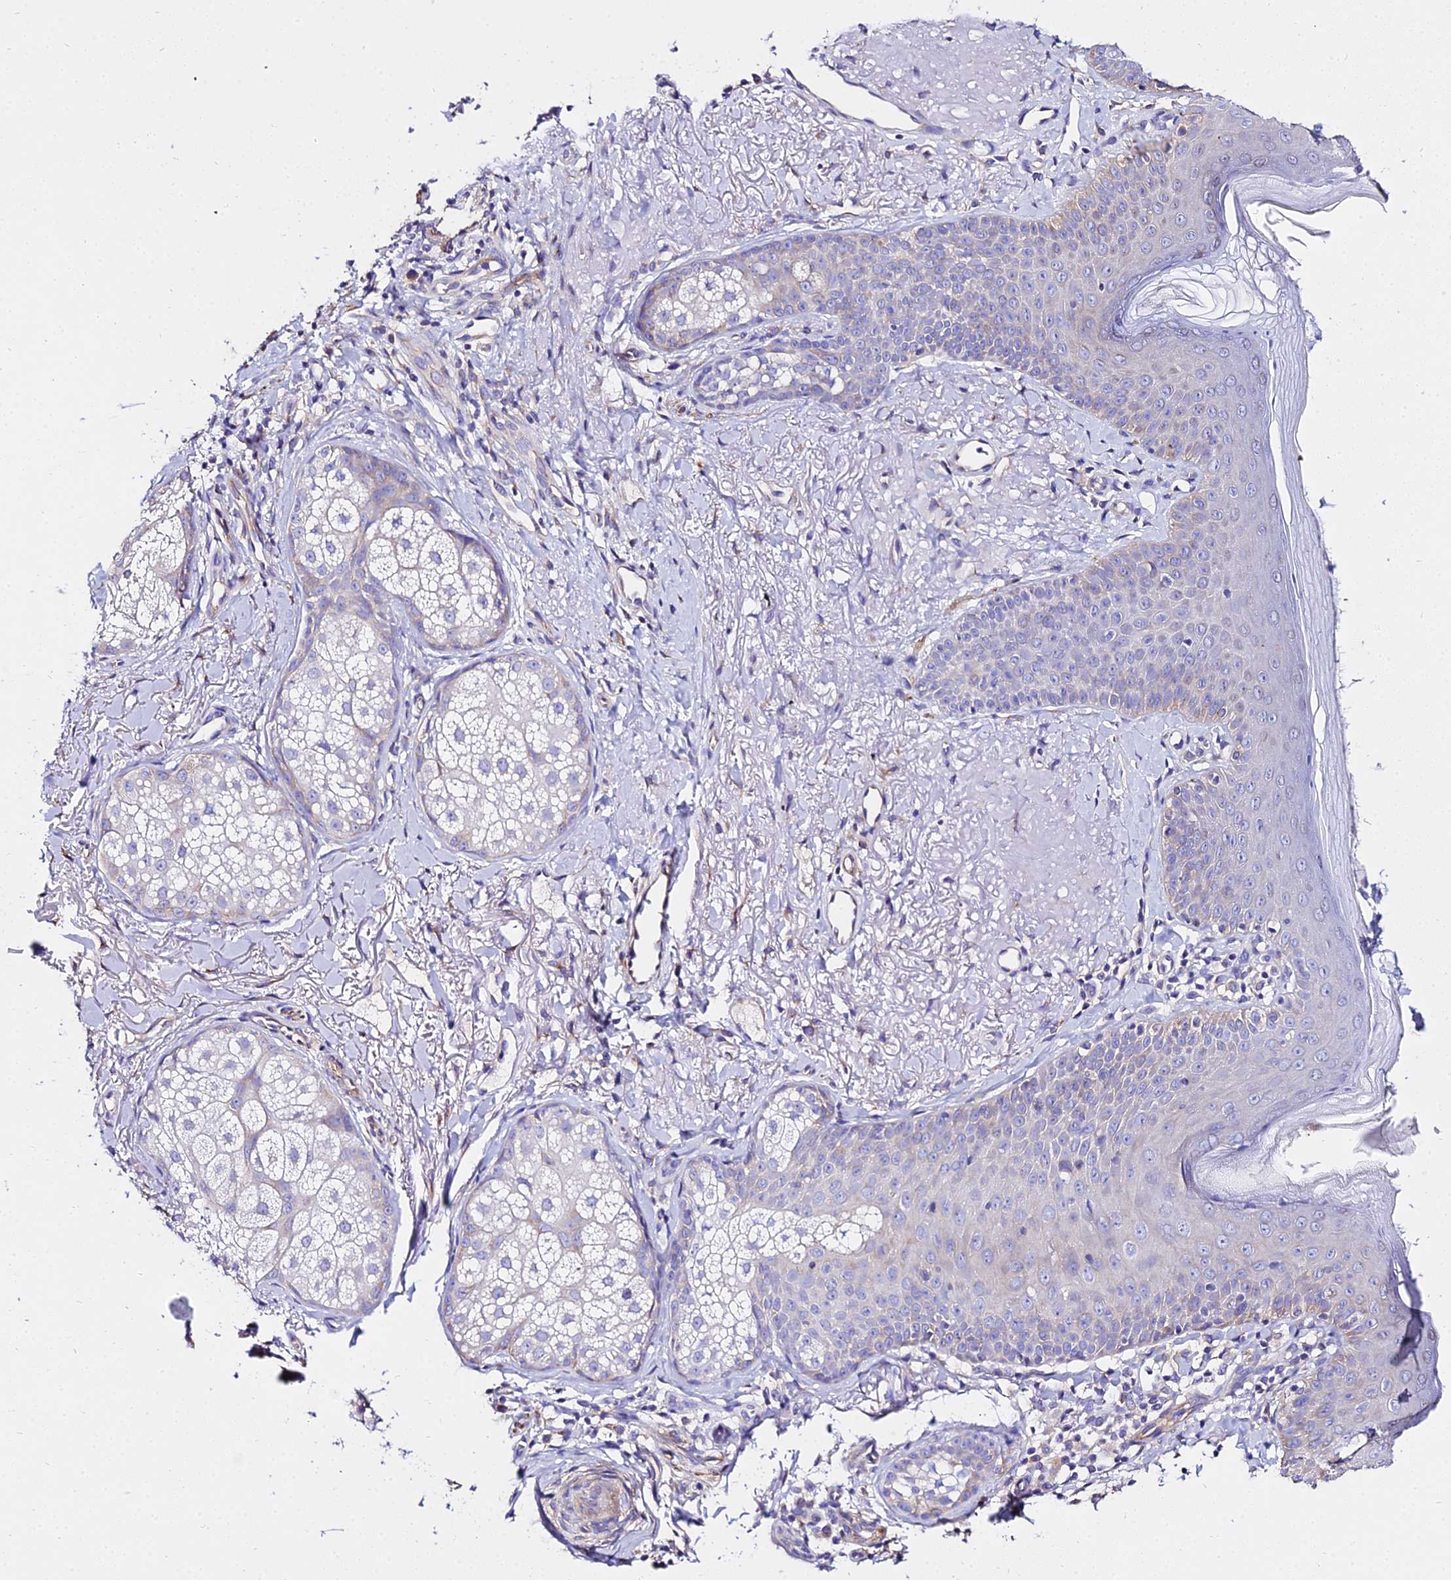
{"staining": {"intensity": "negative", "quantity": "none", "location": "none"}, "tissue": "skin", "cell_type": "Fibroblasts", "image_type": "normal", "snomed": [{"axis": "morphology", "description": "Normal tissue, NOS"}, {"axis": "topography", "description": "Skin"}], "caption": "Immunohistochemistry (IHC) photomicrograph of unremarkable human skin stained for a protein (brown), which displays no staining in fibroblasts. (Stains: DAB immunohistochemistry with hematoxylin counter stain, Microscopy: brightfield microscopy at high magnification).", "gene": "TUBA1A", "patient": {"sex": "male", "age": 57}}